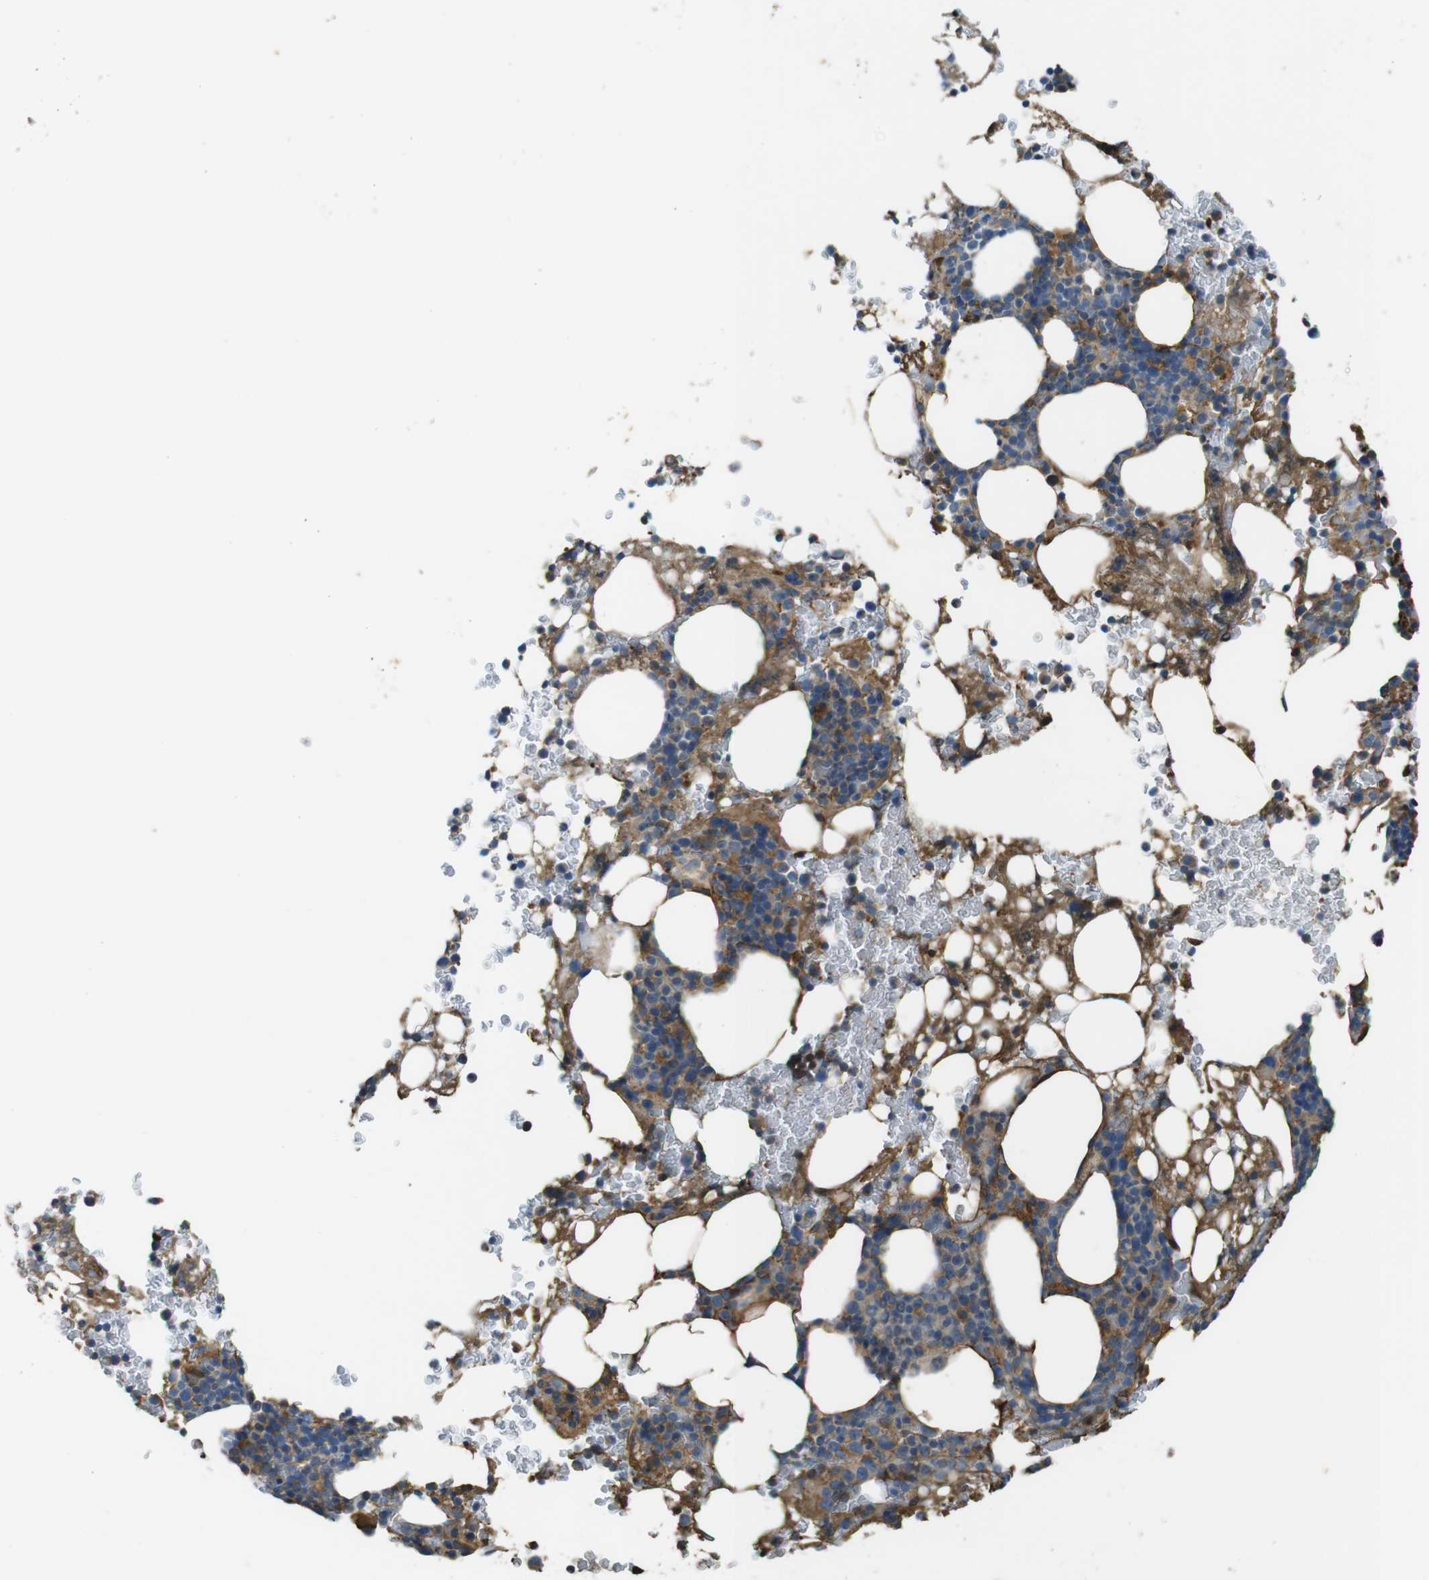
{"staining": {"intensity": "moderate", "quantity": ">75%", "location": "cytoplasmic/membranous"}, "tissue": "bone marrow", "cell_type": "Hematopoietic cells", "image_type": "normal", "snomed": [{"axis": "morphology", "description": "Normal tissue, NOS"}, {"axis": "morphology", "description": "Inflammation, NOS"}, {"axis": "topography", "description": "Bone marrow"}], "caption": "A histopathology image of bone marrow stained for a protein reveals moderate cytoplasmic/membranous brown staining in hematopoietic cells. The staining was performed using DAB, with brown indicating positive protein expression. Nuclei are stained blue with hematoxylin.", "gene": "LTBP4", "patient": {"sex": "female", "age": 84}}